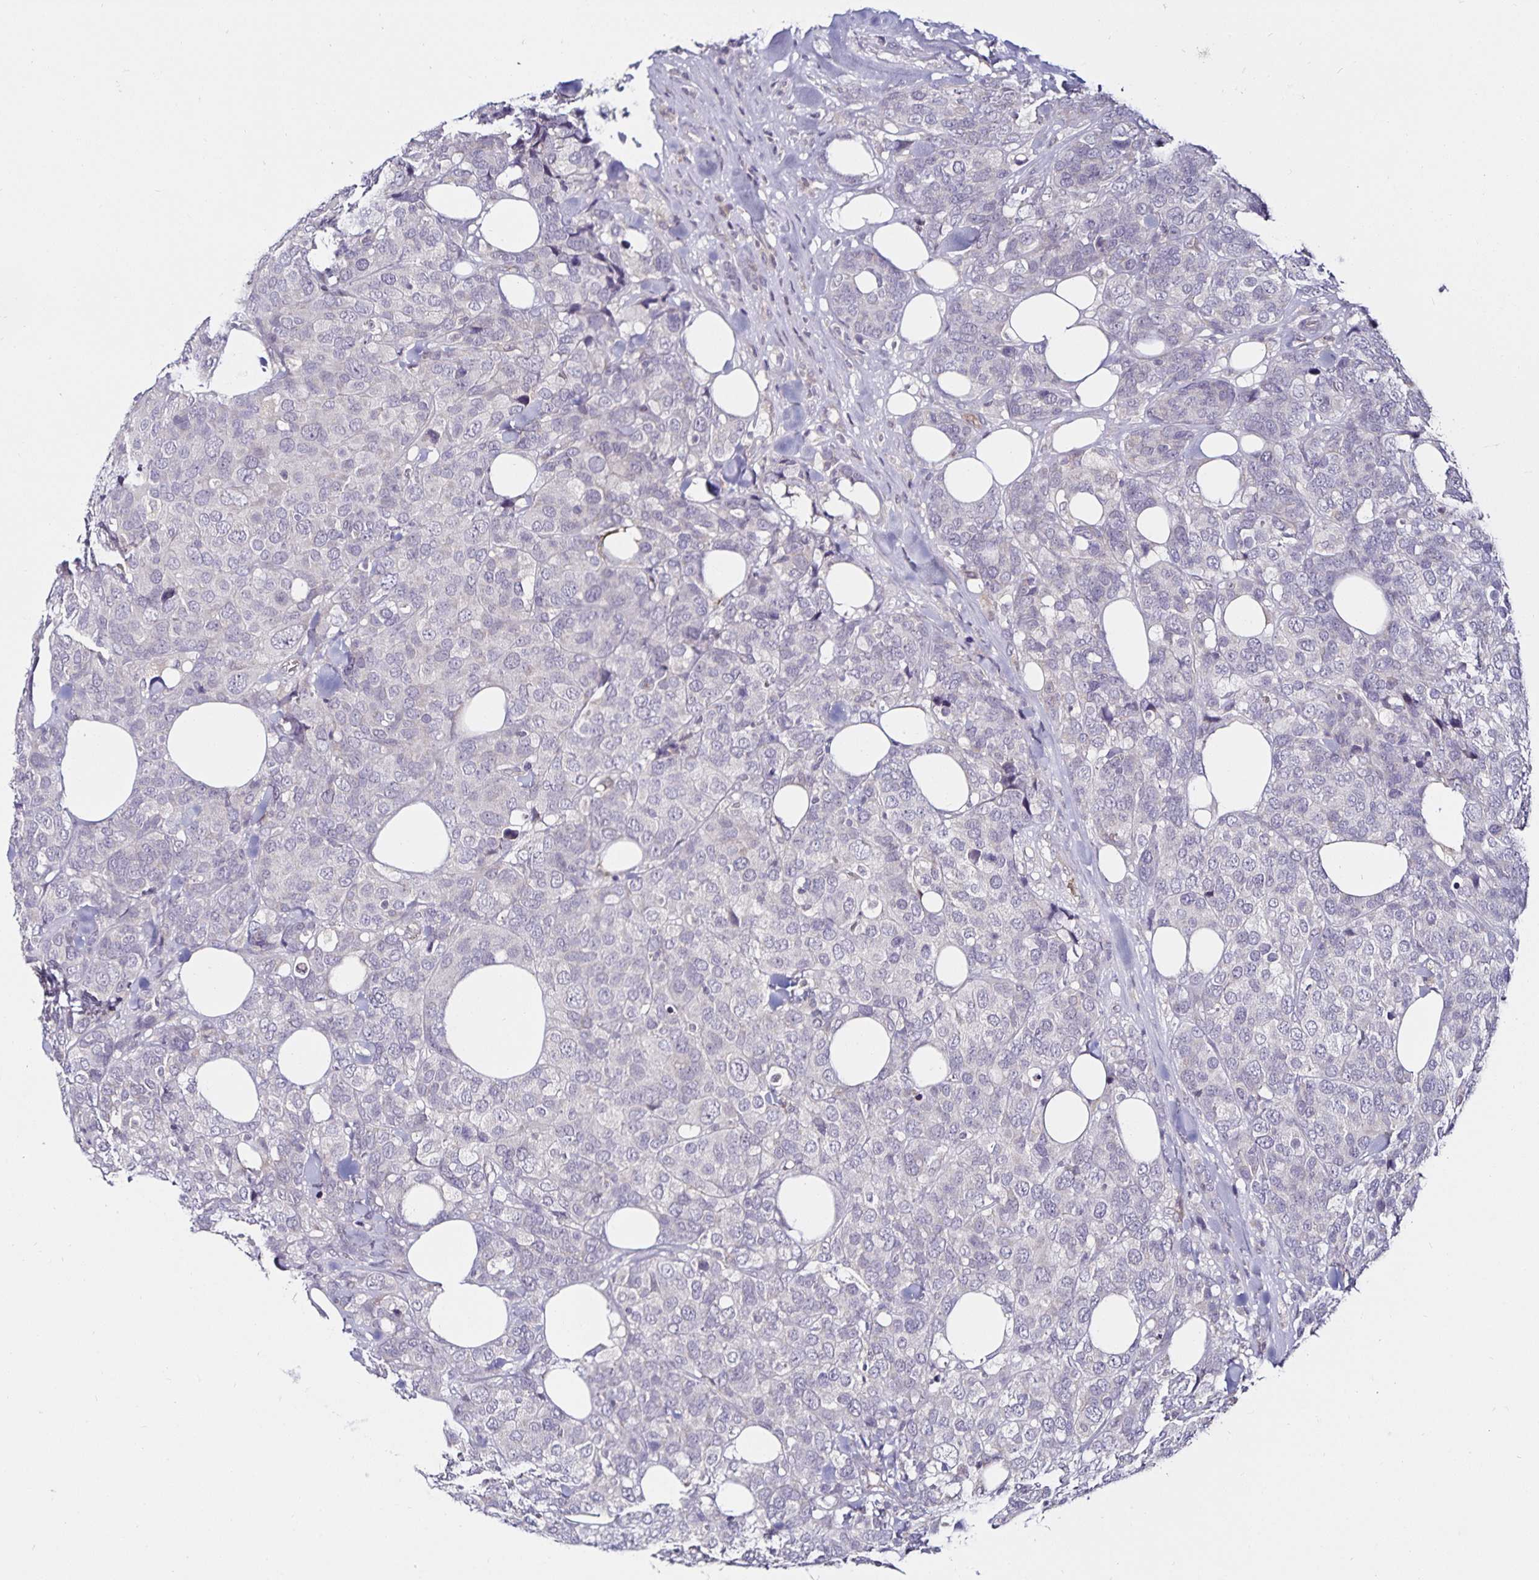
{"staining": {"intensity": "negative", "quantity": "none", "location": "none"}, "tissue": "breast cancer", "cell_type": "Tumor cells", "image_type": "cancer", "snomed": [{"axis": "morphology", "description": "Lobular carcinoma"}, {"axis": "topography", "description": "Breast"}], "caption": "Breast lobular carcinoma was stained to show a protein in brown. There is no significant positivity in tumor cells. (DAB (3,3'-diaminobenzidine) IHC, high magnification).", "gene": "ACSL5", "patient": {"sex": "female", "age": 59}}